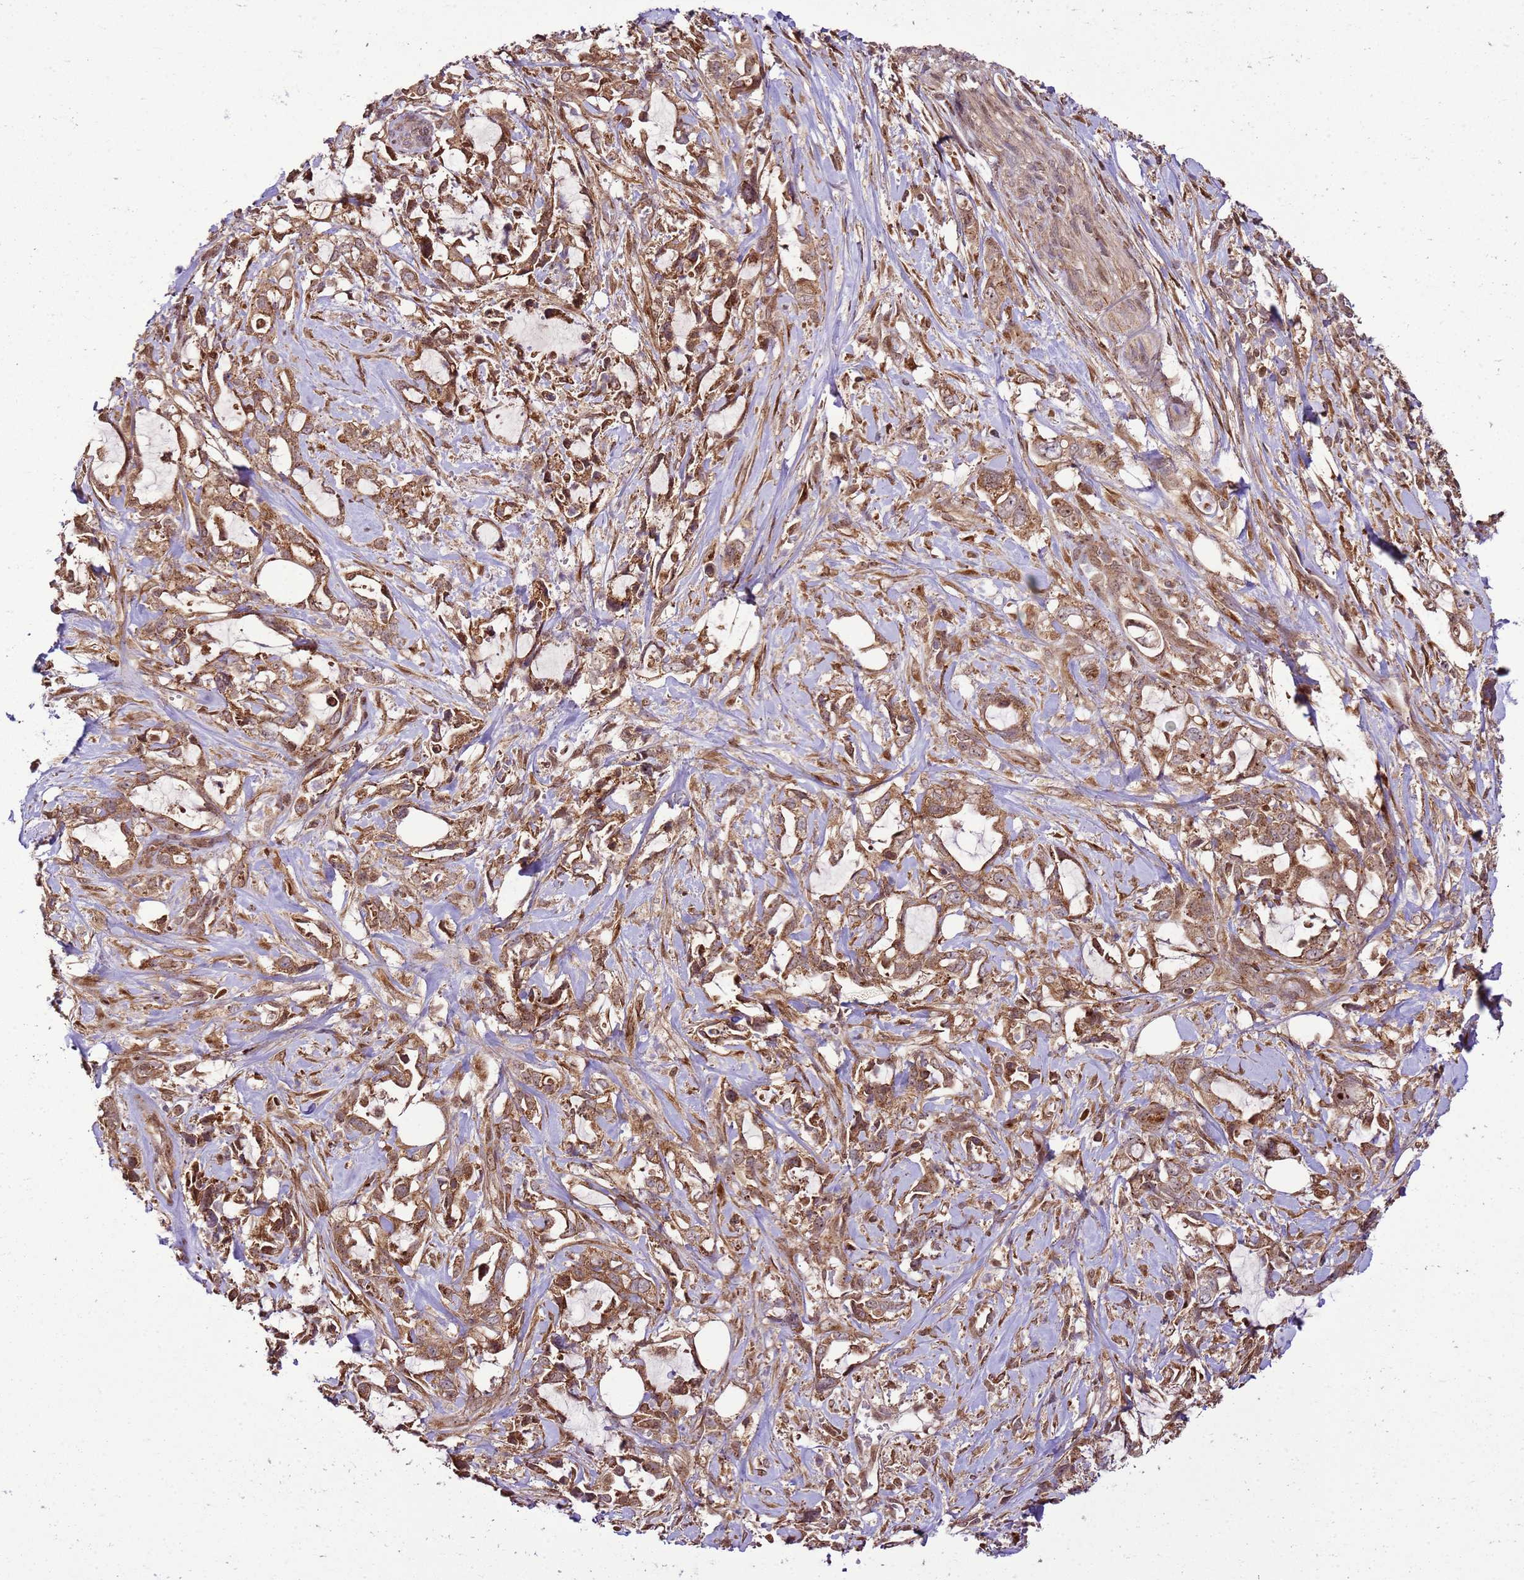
{"staining": {"intensity": "moderate", "quantity": ">75%", "location": "cytoplasmic/membranous"}, "tissue": "pancreatic cancer", "cell_type": "Tumor cells", "image_type": "cancer", "snomed": [{"axis": "morphology", "description": "Adenocarcinoma, NOS"}, {"axis": "topography", "description": "Pancreas"}], "caption": "Protein staining displays moderate cytoplasmic/membranous expression in approximately >75% of tumor cells in adenocarcinoma (pancreatic).", "gene": "RASA3", "patient": {"sex": "female", "age": 61}}